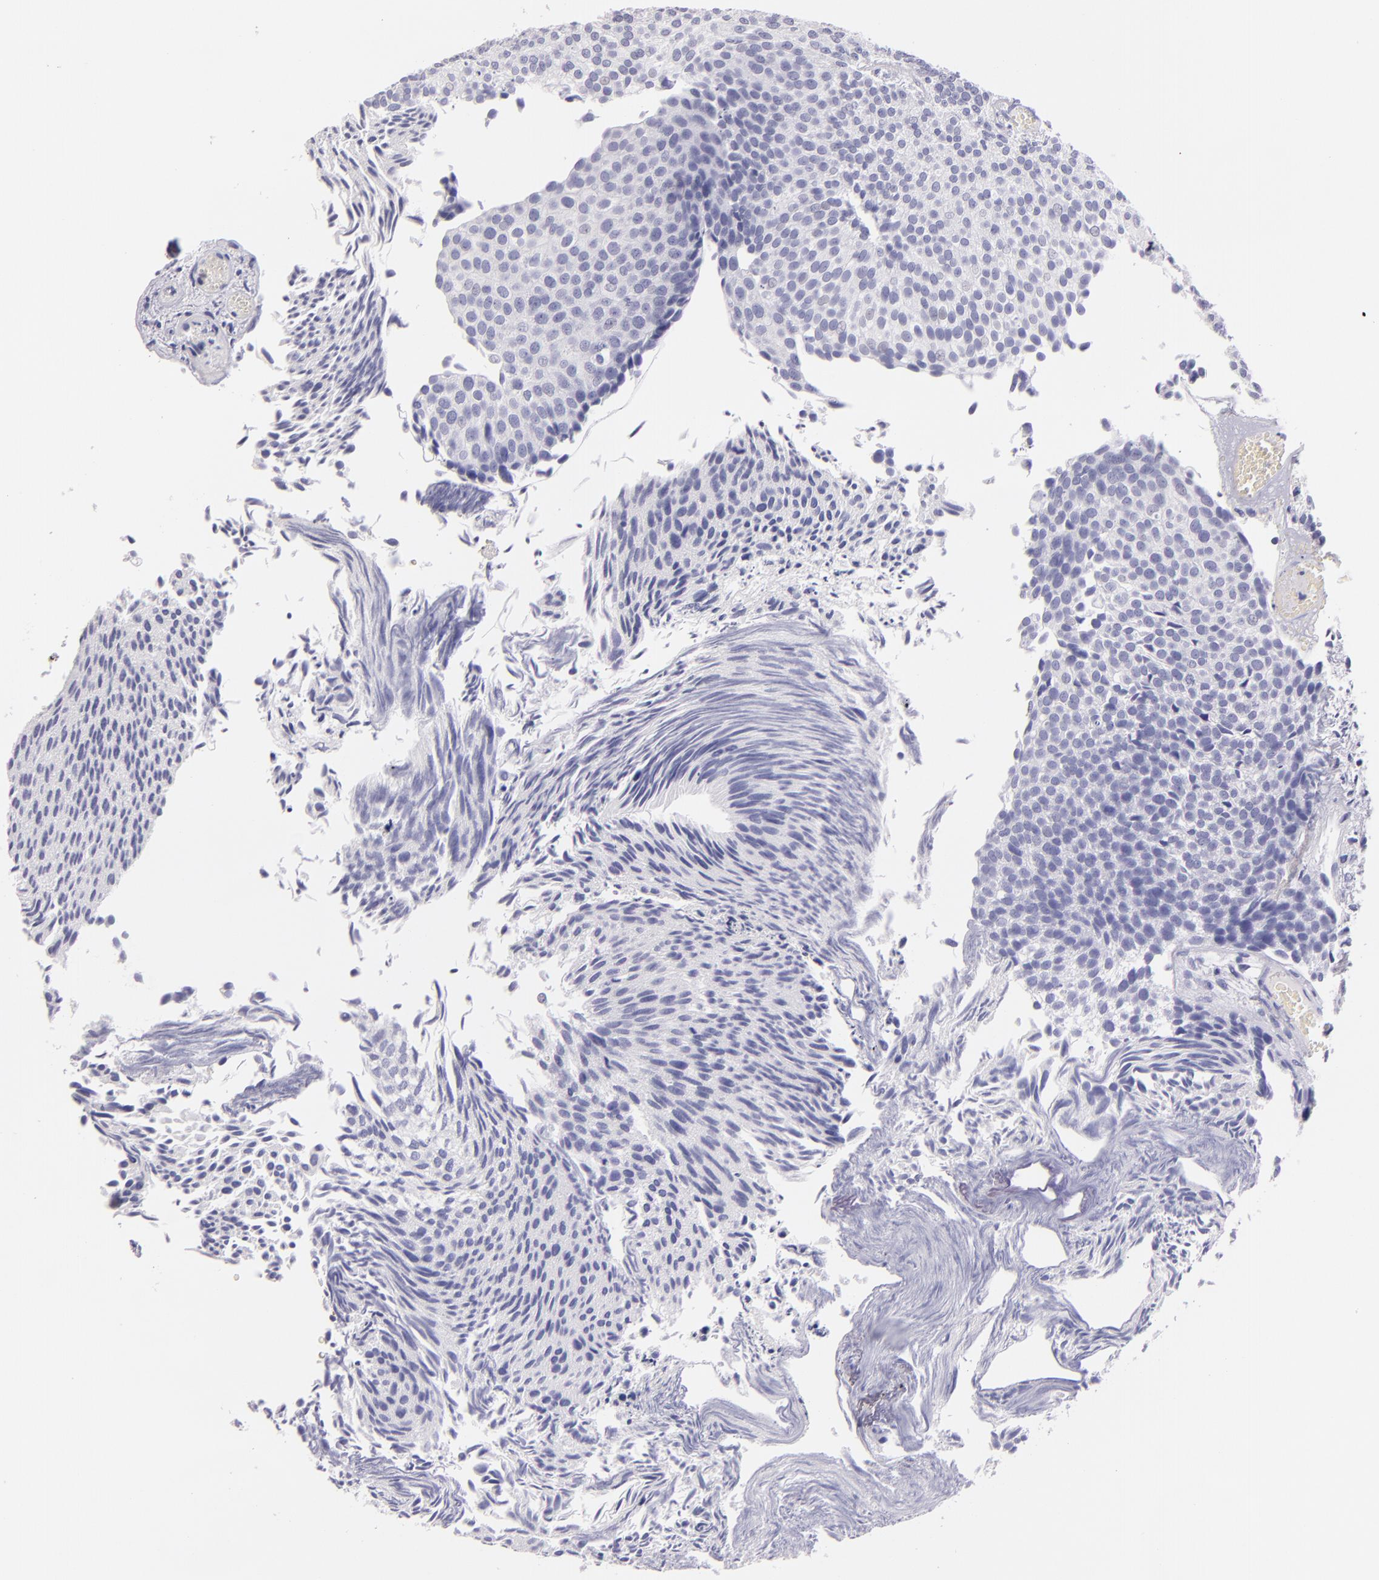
{"staining": {"intensity": "negative", "quantity": "none", "location": "none"}, "tissue": "urothelial cancer", "cell_type": "Tumor cells", "image_type": "cancer", "snomed": [{"axis": "morphology", "description": "Urothelial carcinoma, Low grade"}, {"axis": "topography", "description": "Urinary bladder"}], "caption": "High power microscopy photomicrograph of an IHC micrograph of urothelial cancer, revealing no significant staining in tumor cells. The staining is performed using DAB brown chromogen with nuclei counter-stained in using hematoxylin.", "gene": "MUC5AC", "patient": {"sex": "male", "age": 84}}